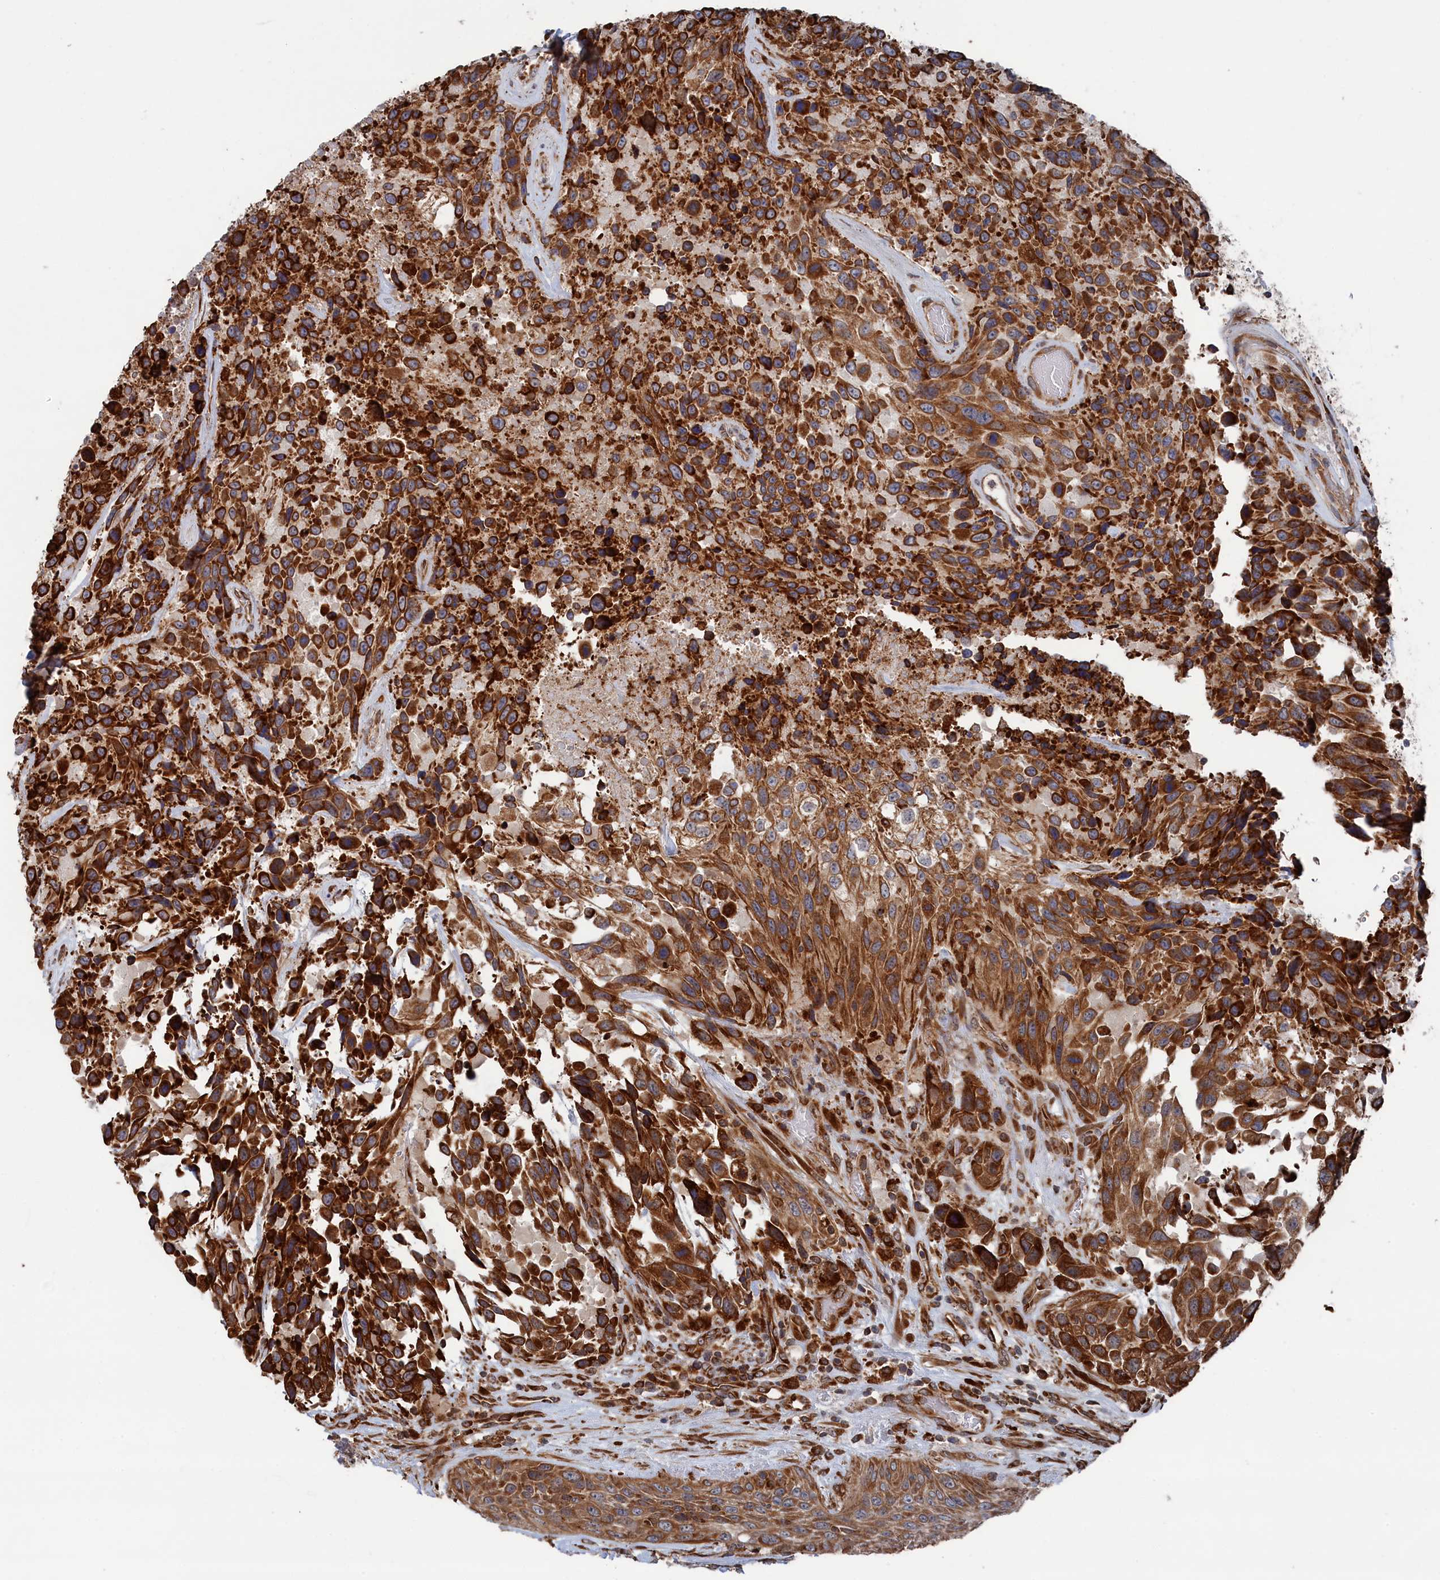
{"staining": {"intensity": "strong", "quantity": ">75%", "location": "cytoplasmic/membranous"}, "tissue": "urothelial cancer", "cell_type": "Tumor cells", "image_type": "cancer", "snomed": [{"axis": "morphology", "description": "Urothelial carcinoma, High grade"}, {"axis": "topography", "description": "Urinary bladder"}], "caption": "Protein analysis of urothelial cancer tissue shows strong cytoplasmic/membranous expression in about >75% of tumor cells.", "gene": "BPIFB6", "patient": {"sex": "female", "age": 70}}